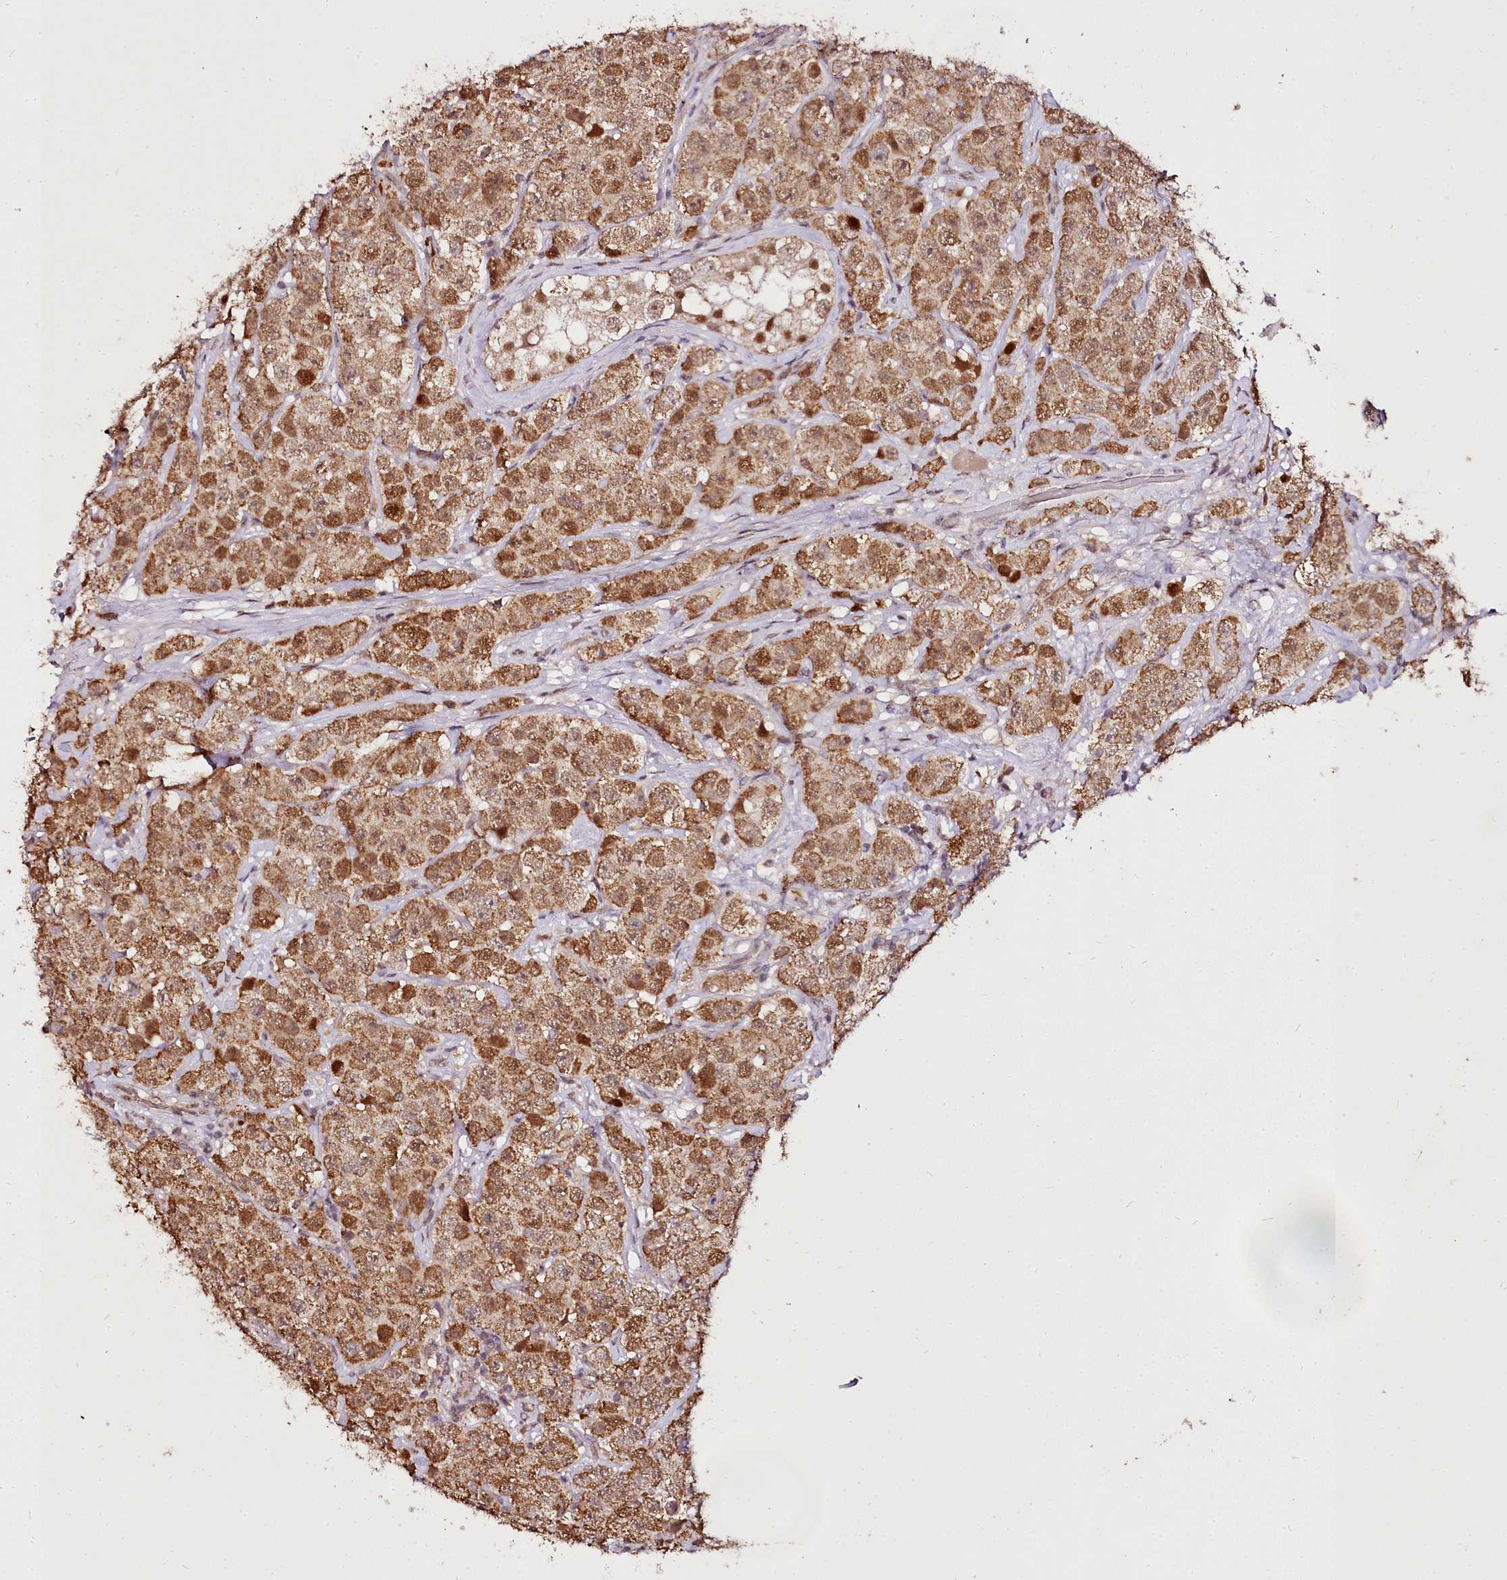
{"staining": {"intensity": "moderate", "quantity": ">75%", "location": "cytoplasmic/membranous,nuclear"}, "tissue": "testis cancer", "cell_type": "Tumor cells", "image_type": "cancer", "snomed": [{"axis": "morphology", "description": "Seminoma, NOS"}, {"axis": "topography", "description": "Testis"}], "caption": "A micrograph of human seminoma (testis) stained for a protein demonstrates moderate cytoplasmic/membranous and nuclear brown staining in tumor cells.", "gene": "EDIL3", "patient": {"sex": "male", "age": 28}}